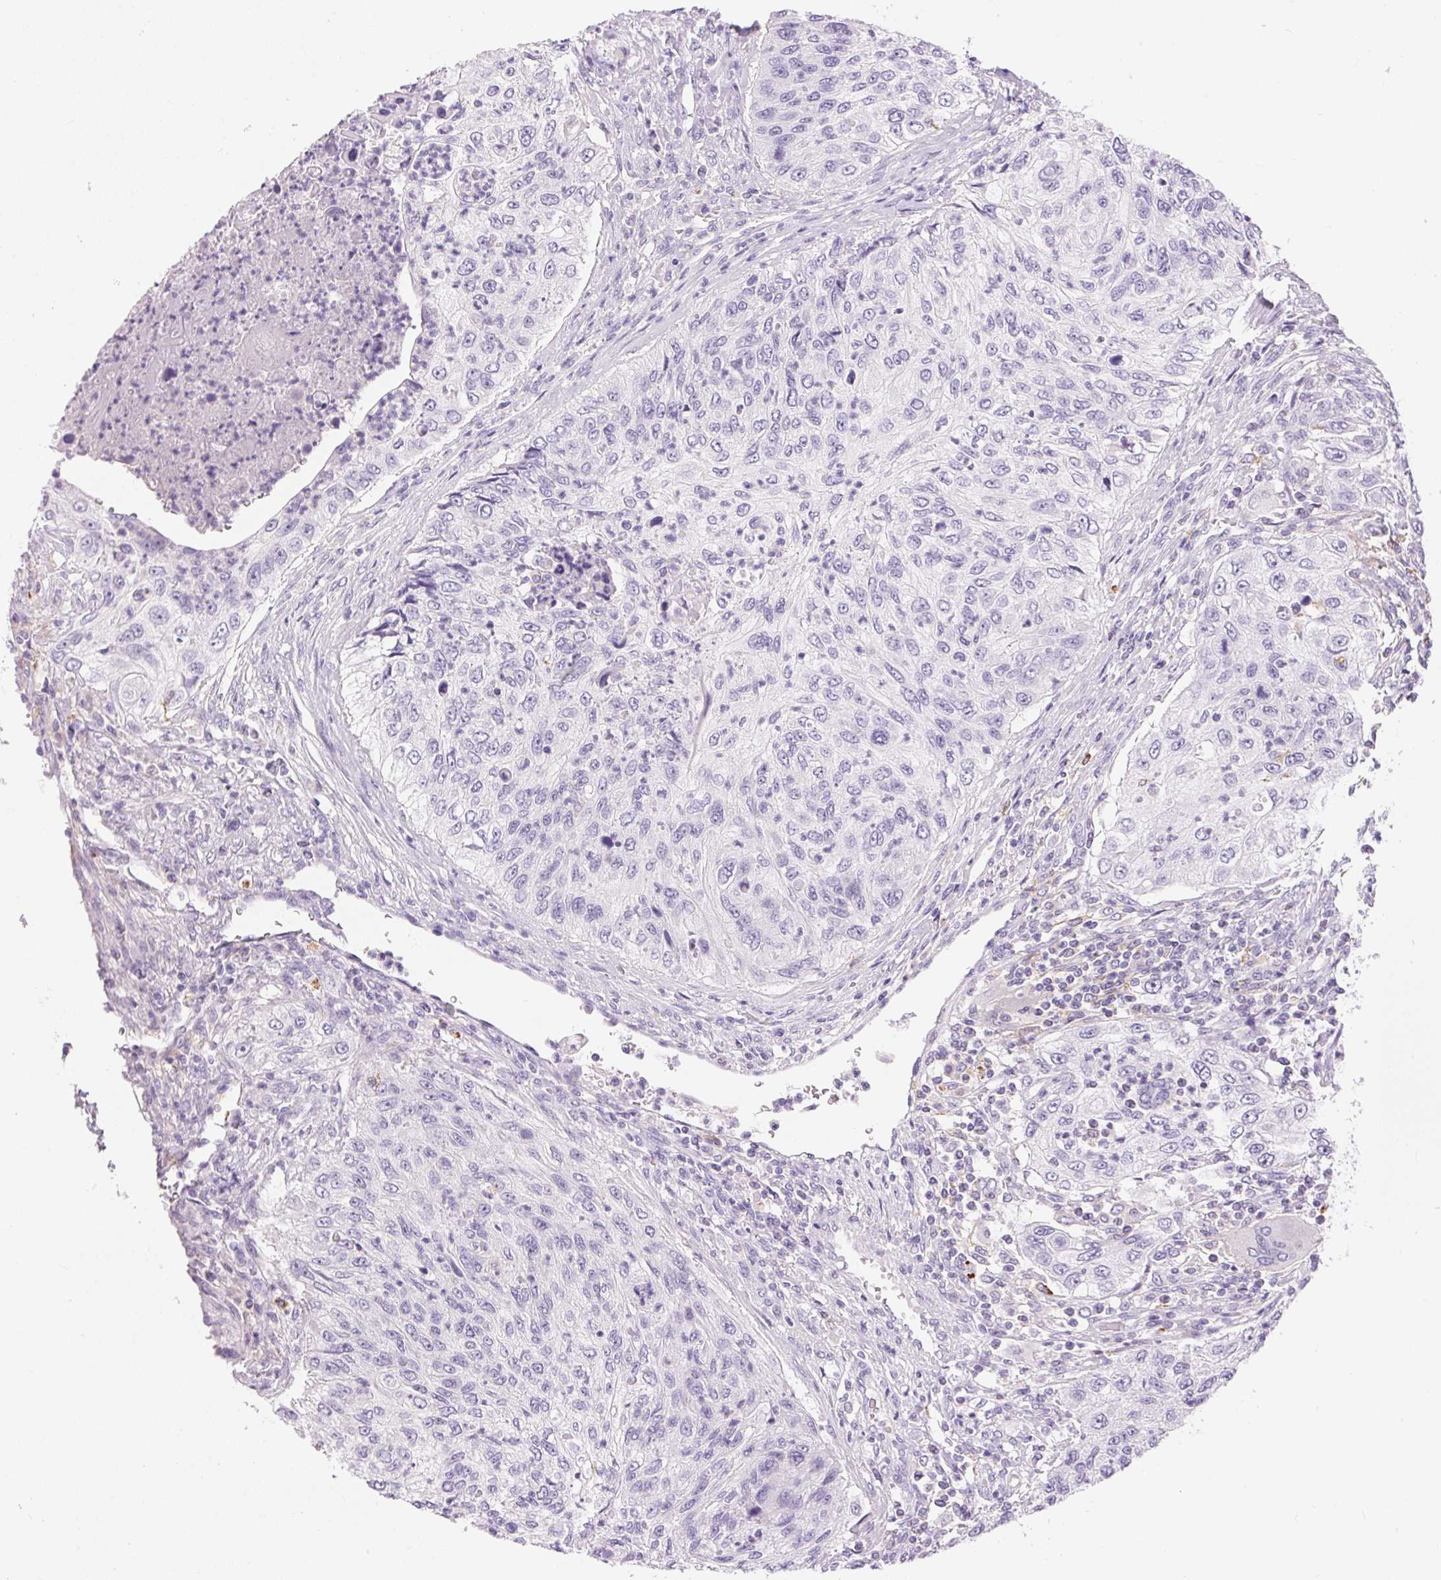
{"staining": {"intensity": "negative", "quantity": "none", "location": "none"}, "tissue": "urothelial cancer", "cell_type": "Tumor cells", "image_type": "cancer", "snomed": [{"axis": "morphology", "description": "Urothelial carcinoma, High grade"}, {"axis": "topography", "description": "Urinary bladder"}], "caption": "High power microscopy histopathology image of an IHC photomicrograph of high-grade urothelial carcinoma, revealing no significant positivity in tumor cells.", "gene": "PNLIPRP3", "patient": {"sex": "female", "age": 60}}